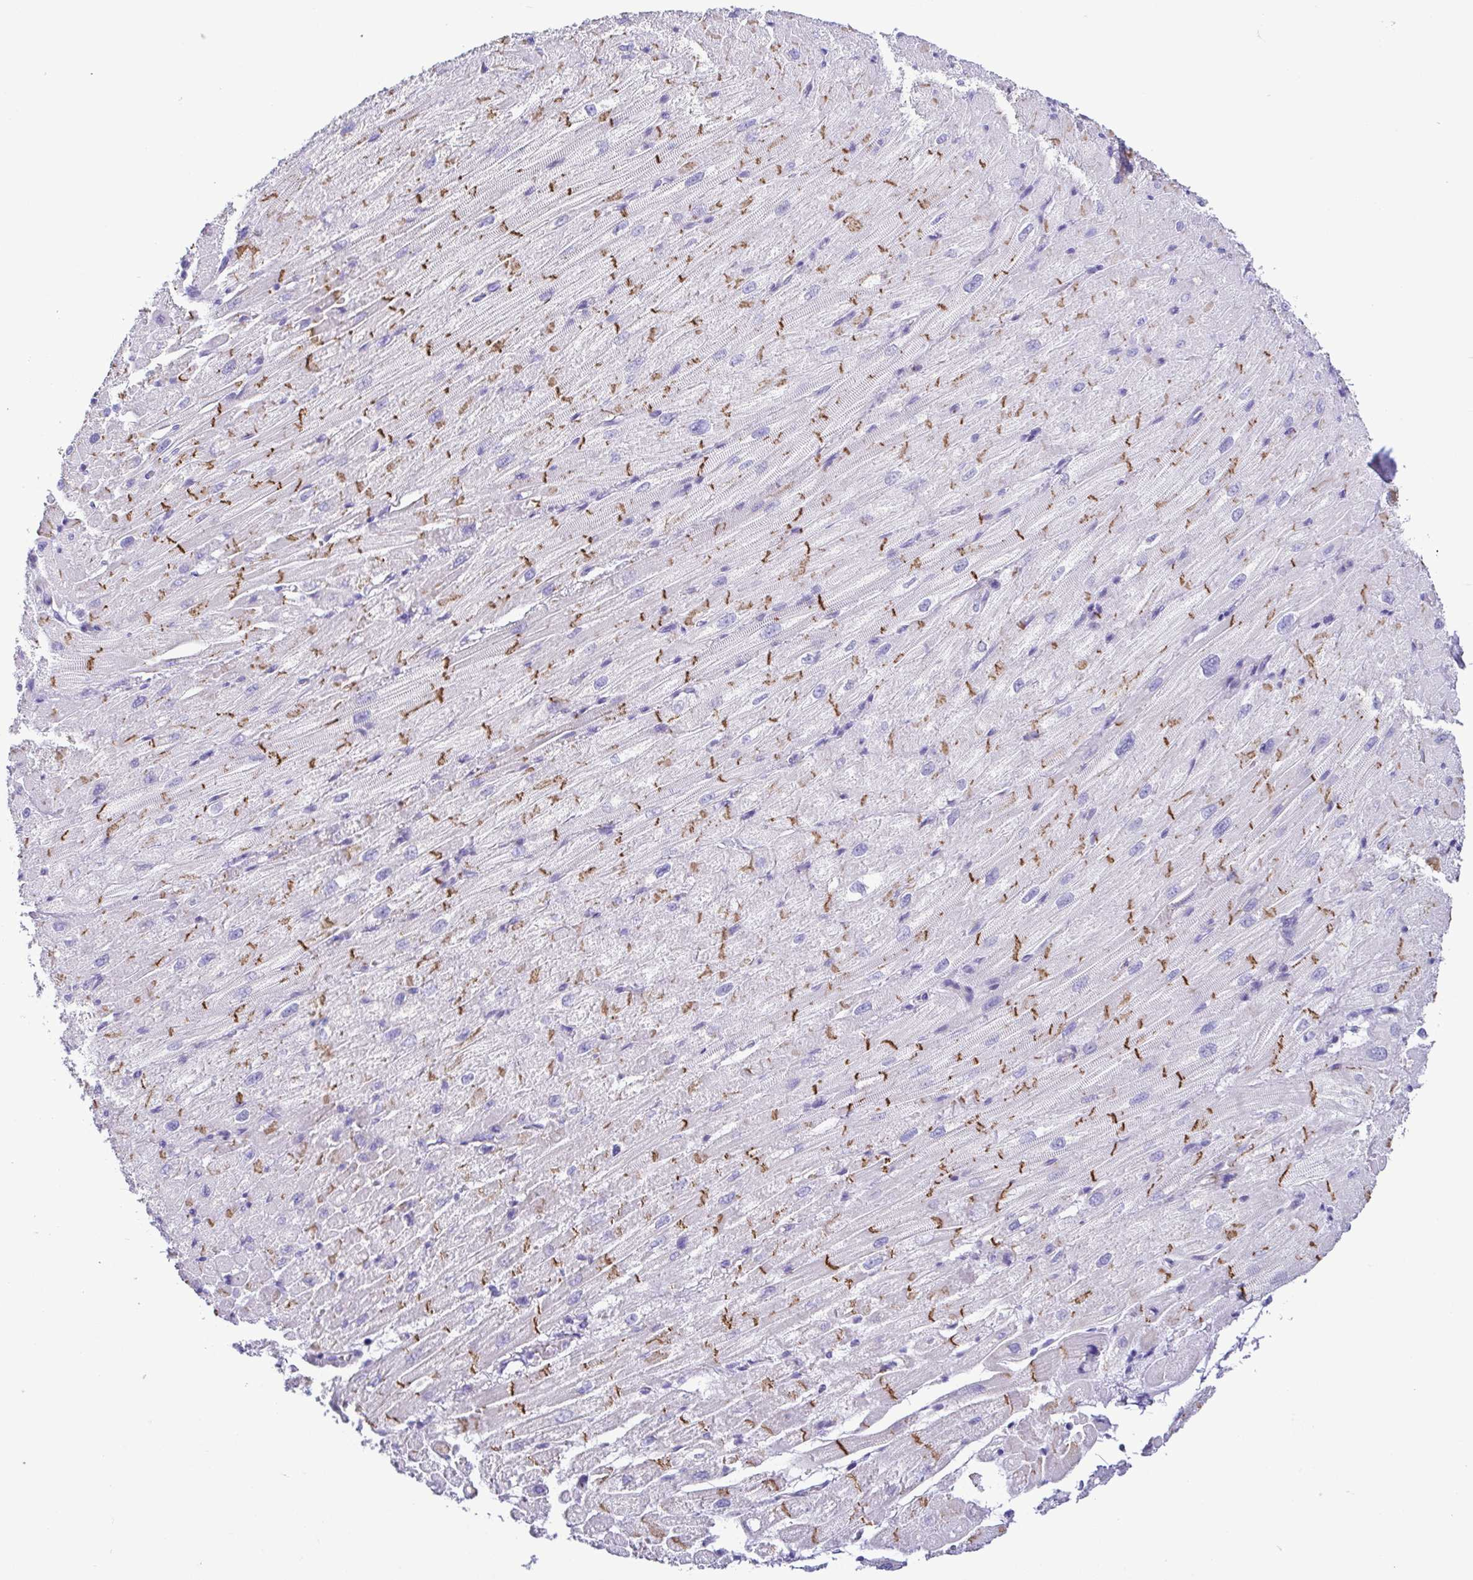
{"staining": {"intensity": "strong", "quantity": "25%-75%", "location": "cytoplasmic/membranous"}, "tissue": "heart muscle", "cell_type": "Cardiomyocytes", "image_type": "normal", "snomed": [{"axis": "morphology", "description": "Normal tissue, NOS"}, {"axis": "topography", "description": "Heart"}], "caption": "Immunohistochemical staining of normal human heart muscle displays high levels of strong cytoplasmic/membranous expression in about 25%-75% of cardiomyocytes. The protein is shown in brown color, while the nuclei are stained blue.", "gene": "GPR182", "patient": {"sex": "male", "age": 62}}